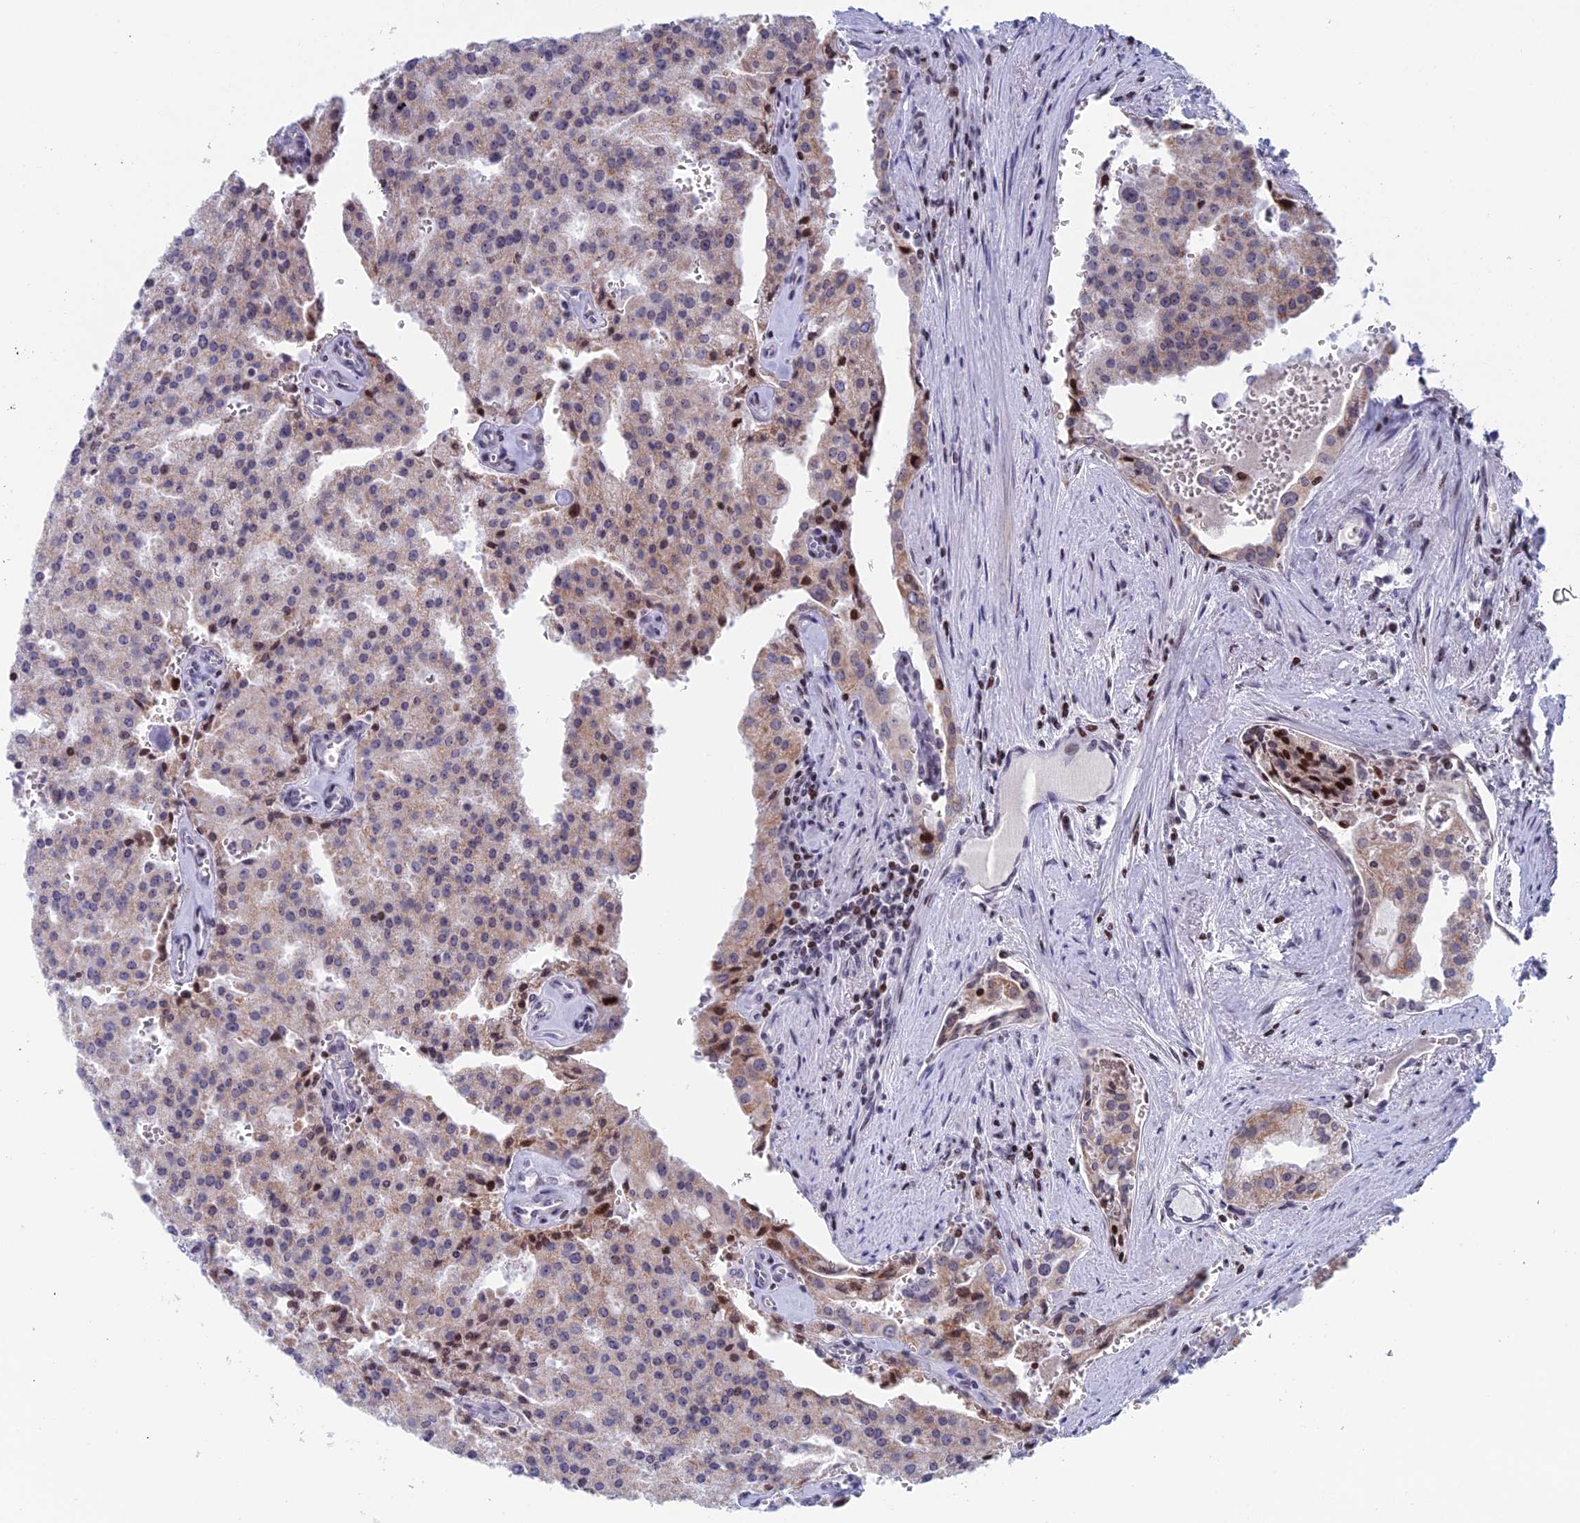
{"staining": {"intensity": "weak", "quantity": "25%-75%", "location": "cytoplasmic/membranous,nuclear"}, "tissue": "prostate cancer", "cell_type": "Tumor cells", "image_type": "cancer", "snomed": [{"axis": "morphology", "description": "Adenocarcinoma, High grade"}, {"axis": "topography", "description": "Prostate"}], "caption": "IHC (DAB) staining of human prostate cancer reveals weak cytoplasmic/membranous and nuclear protein positivity in approximately 25%-75% of tumor cells. The staining is performed using DAB (3,3'-diaminobenzidine) brown chromogen to label protein expression. The nuclei are counter-stained blue using hematoxylin.", "gene": "AFF3", "patient": {"sex": "male", "age": 68}}